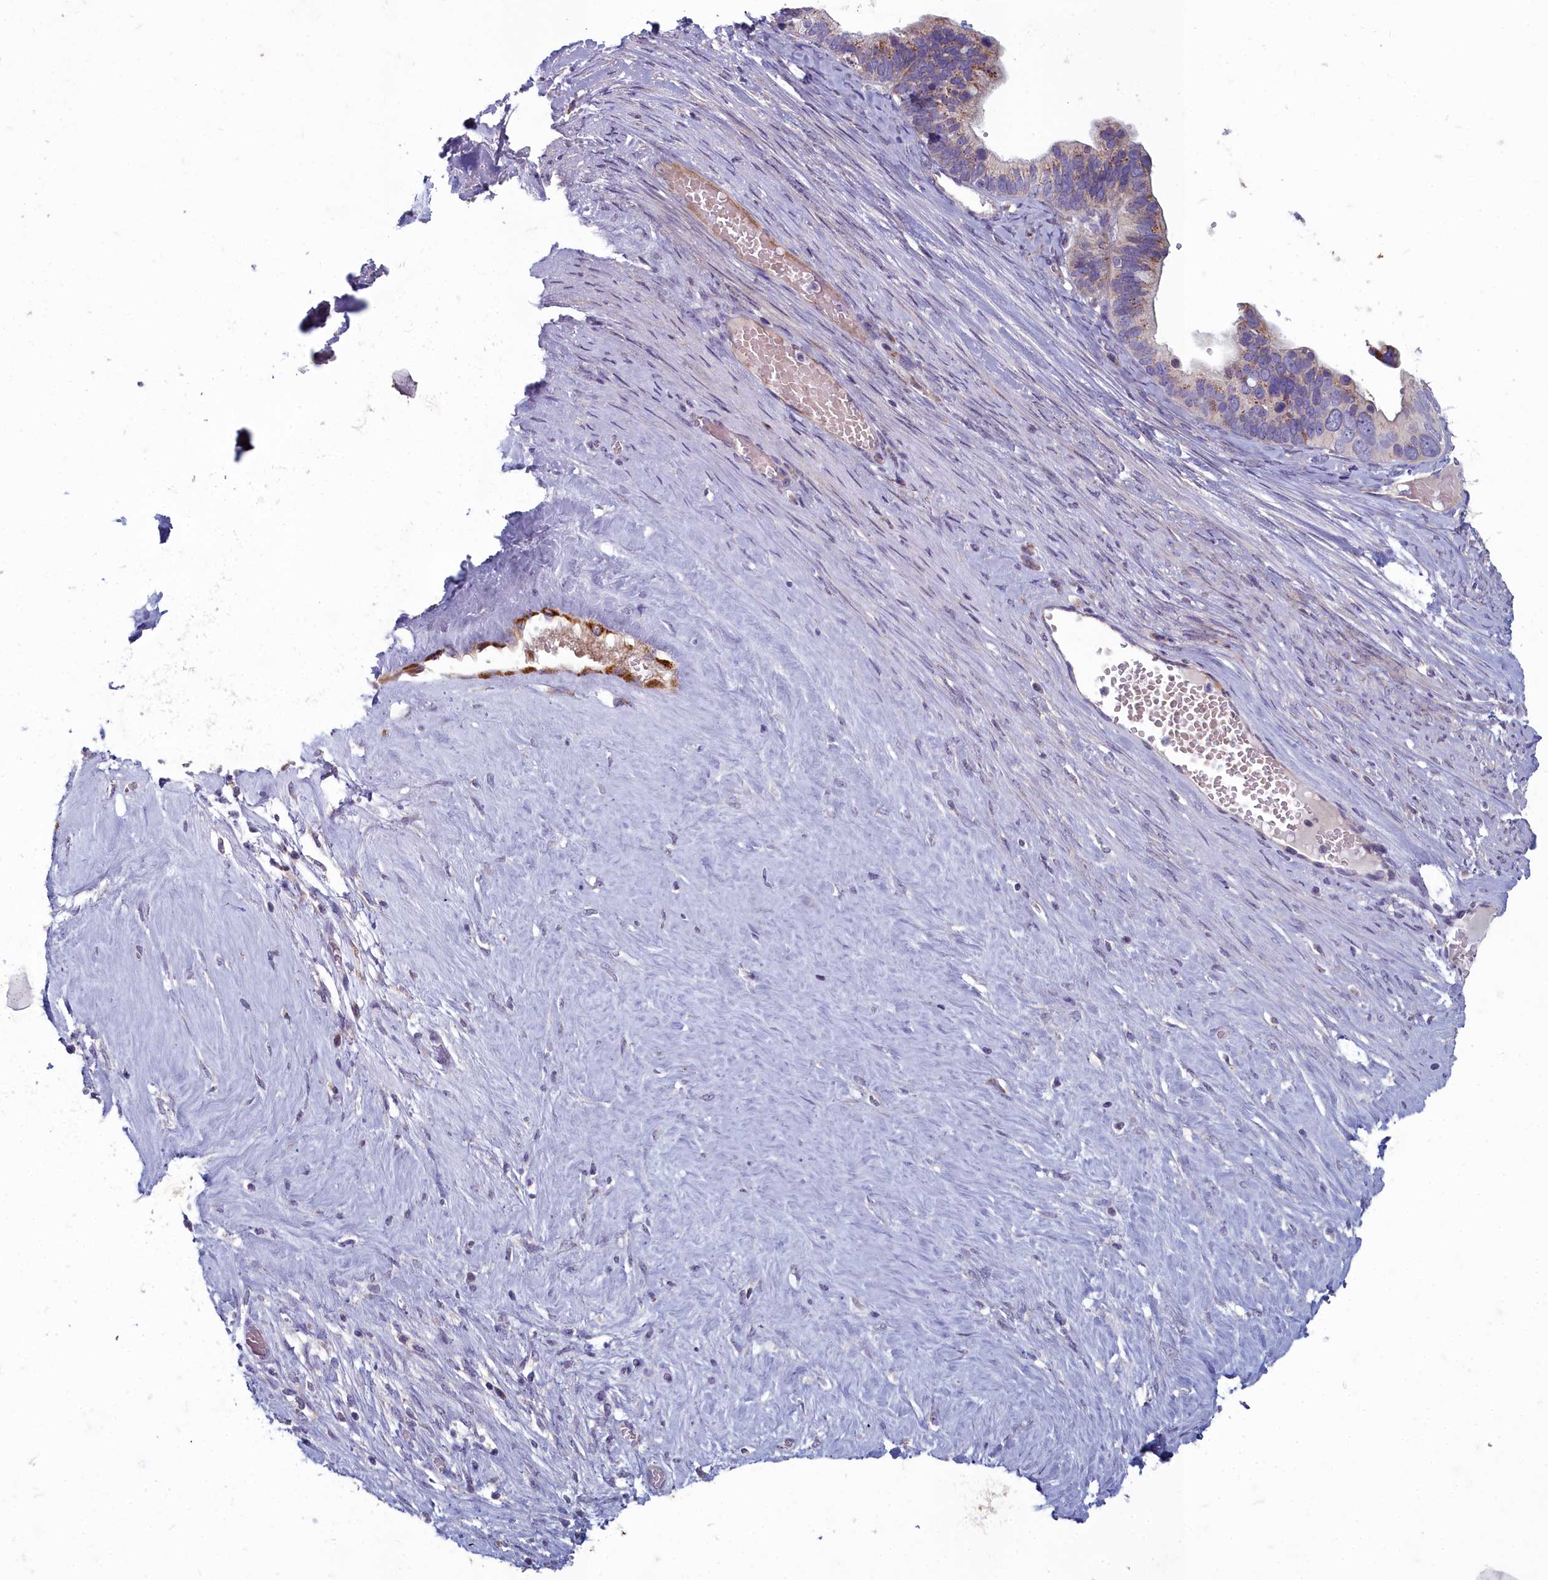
{"staining": {"intensity": "moderate", "quantity": "25%-75%", "location": "cytoplasmic/membranous"}, "tissue": "ovarian cancer", "cell_type": "Tumor cells", "image_type": "cancer", "snomed": [{"axis": "morphology", "description": "Cystadenocarcinoma, serous, NOS"}, {"axis": "topography", "description": "Ovary"}], "caption": "Immunohistochemistry (IHC) staining of ovarian cancer (serous cystadenocarcinoma), which reveals medium levels of moderate cytoplasmic/membranous positivity in about 25%-75% of tumor cells indicating moderate cytoplasmic/membranous protein positivity. The staining was performed using DAB (3,3'-diaminobenzidine) (brown) for protein detection and nuclei were counterstained in hematoxylin (blue).", "gene": "INSYN2A", "patient": {"sex": "female", "age": 56}}